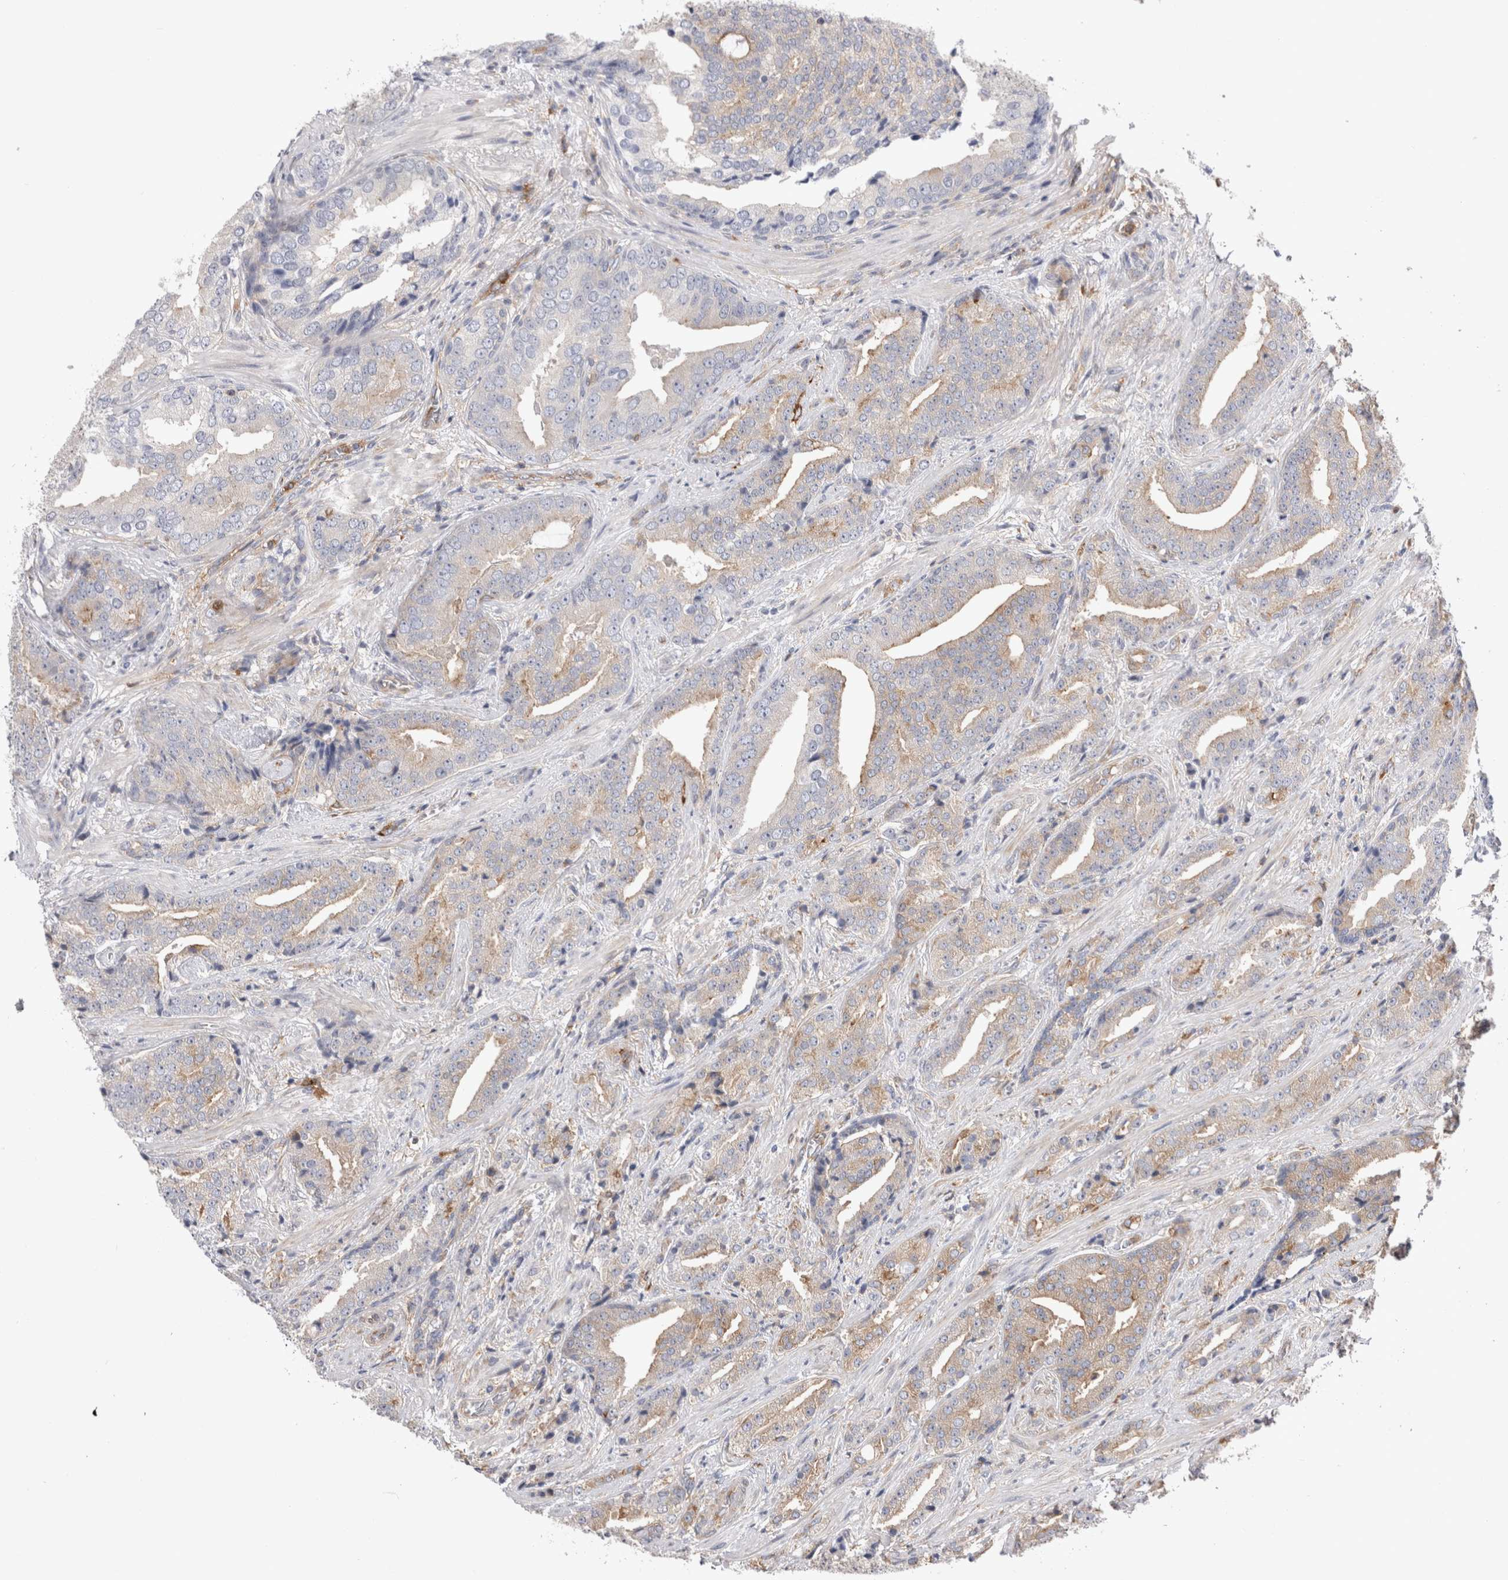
{"staining": {"intensity": "weak", "quantity": ">75%", "location": "cytoplasmic/membranous"}, "tissue": "prostate cancer", "cell_type": "Tumor cells", "image_type": "cancer", "snomed": [{"axis": "morphology", "description": "Adenocarcinoma, Low grade"}, {"axis": "topography", "description": "Prostate"}], "caption": "Brown immunohistochemical staining in prostate cancer (low-grade adenocarcinoma) demonstrates weak cytoplasmic/membranous staining in approximately >75% of tumor cells. (DAB IHC with brightfield microscopy, high magnification).", "gene": "RAB11FIP1", "patient": {"sex": "male", "age": 67}}